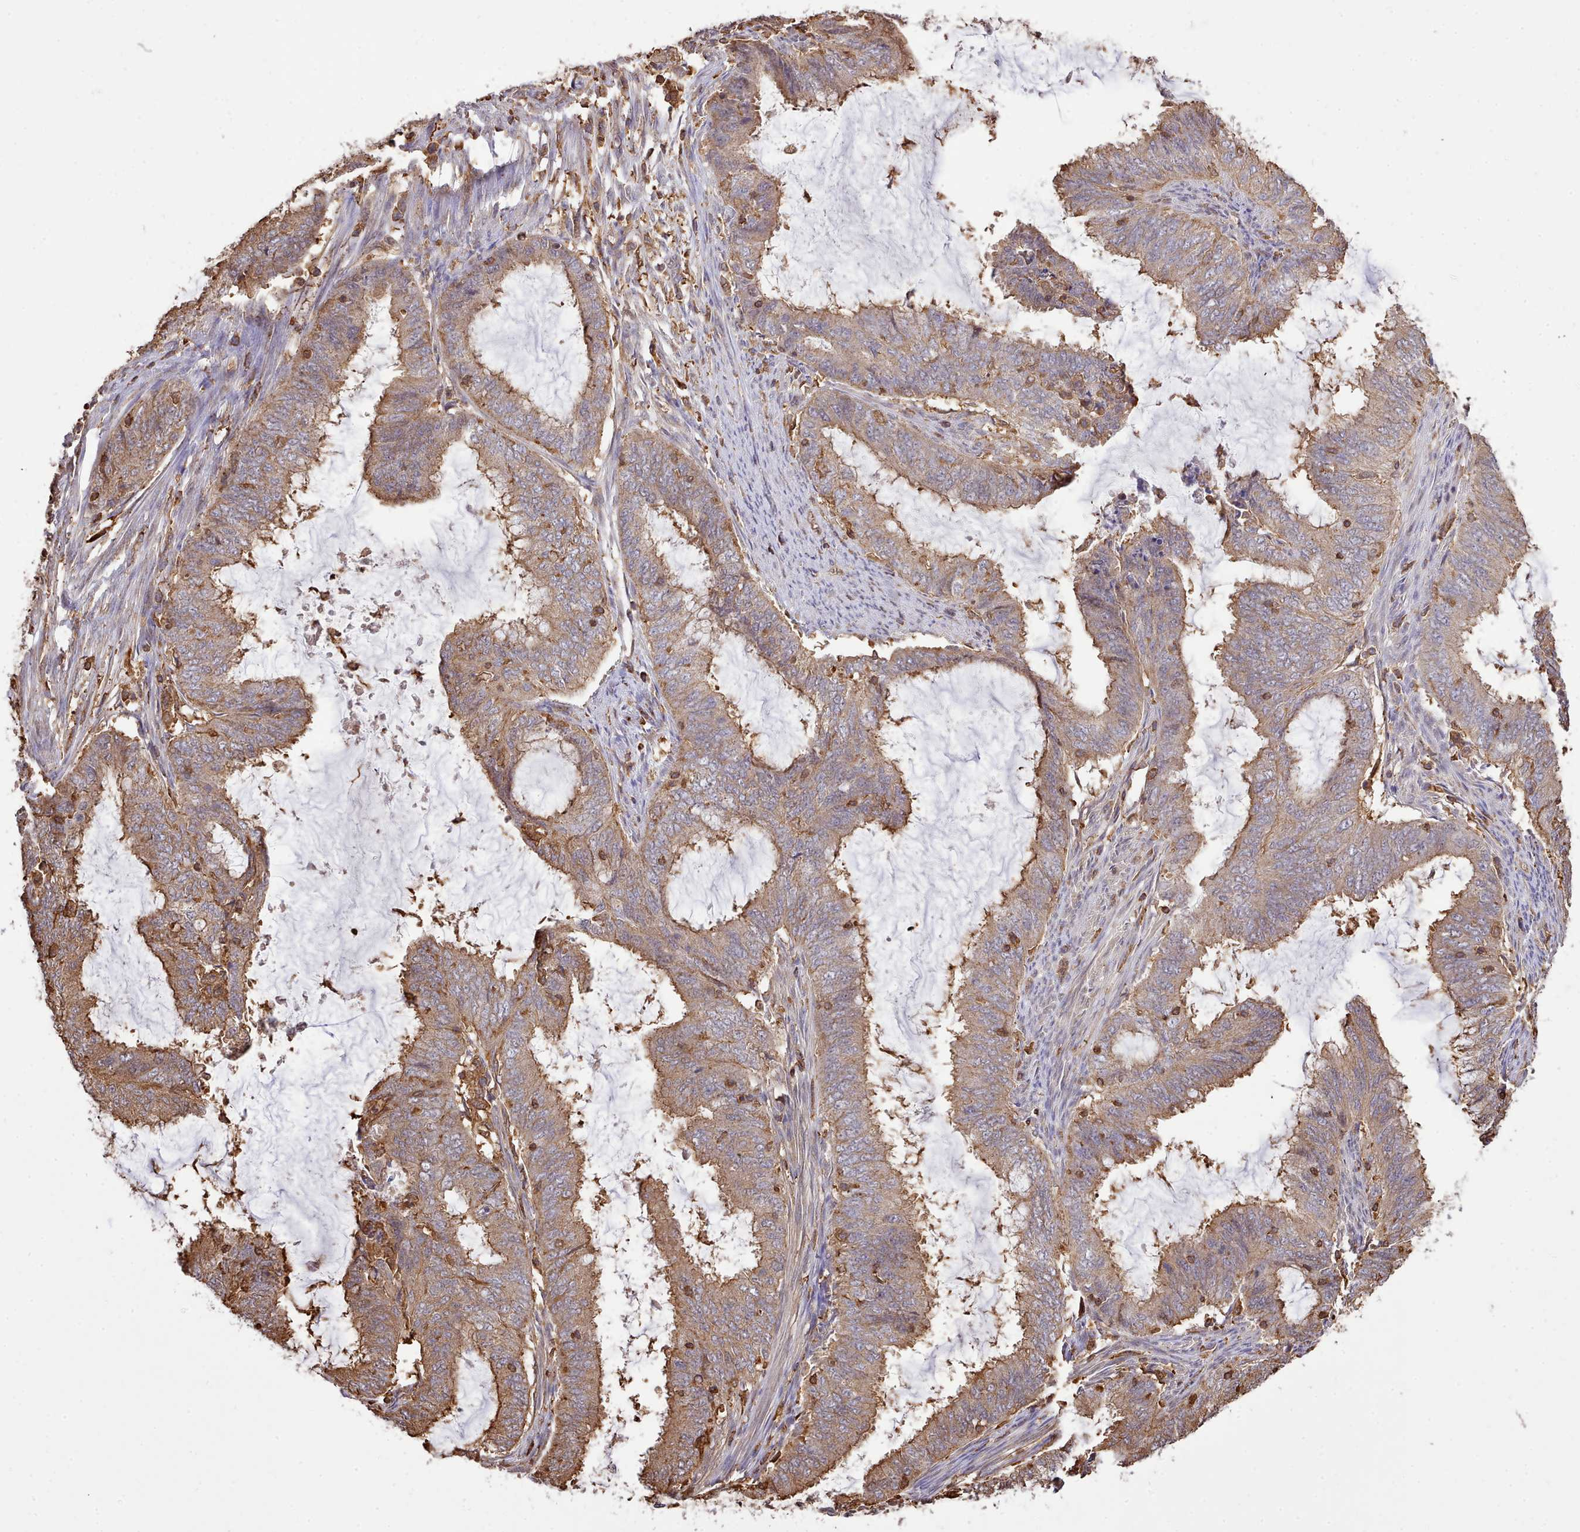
{"staining": {"intensity": "moderate", "quantity": ">75%", "location": "cytoplasmic/membranous"}, "tissue": "endometrial cancer", "cell_type": "Tumor cells", "image_type": "cancer", "snomed": [{"axis": "morphology", "description": "Adenocarcinoma, NOS"}, {"axis": "topography", "description": "Endometrium"}], "caption": "Protein staining shows moderate cytoplasmic/membranous positivity in approximately >75% of tumor cells in endometrial cancer (adenocarcinoma). (DAB IHC, brown staining for protein, blue staining for nuclei).", "gene": "CAPZA1", "patient": {"sex": "female", "age": 51}}